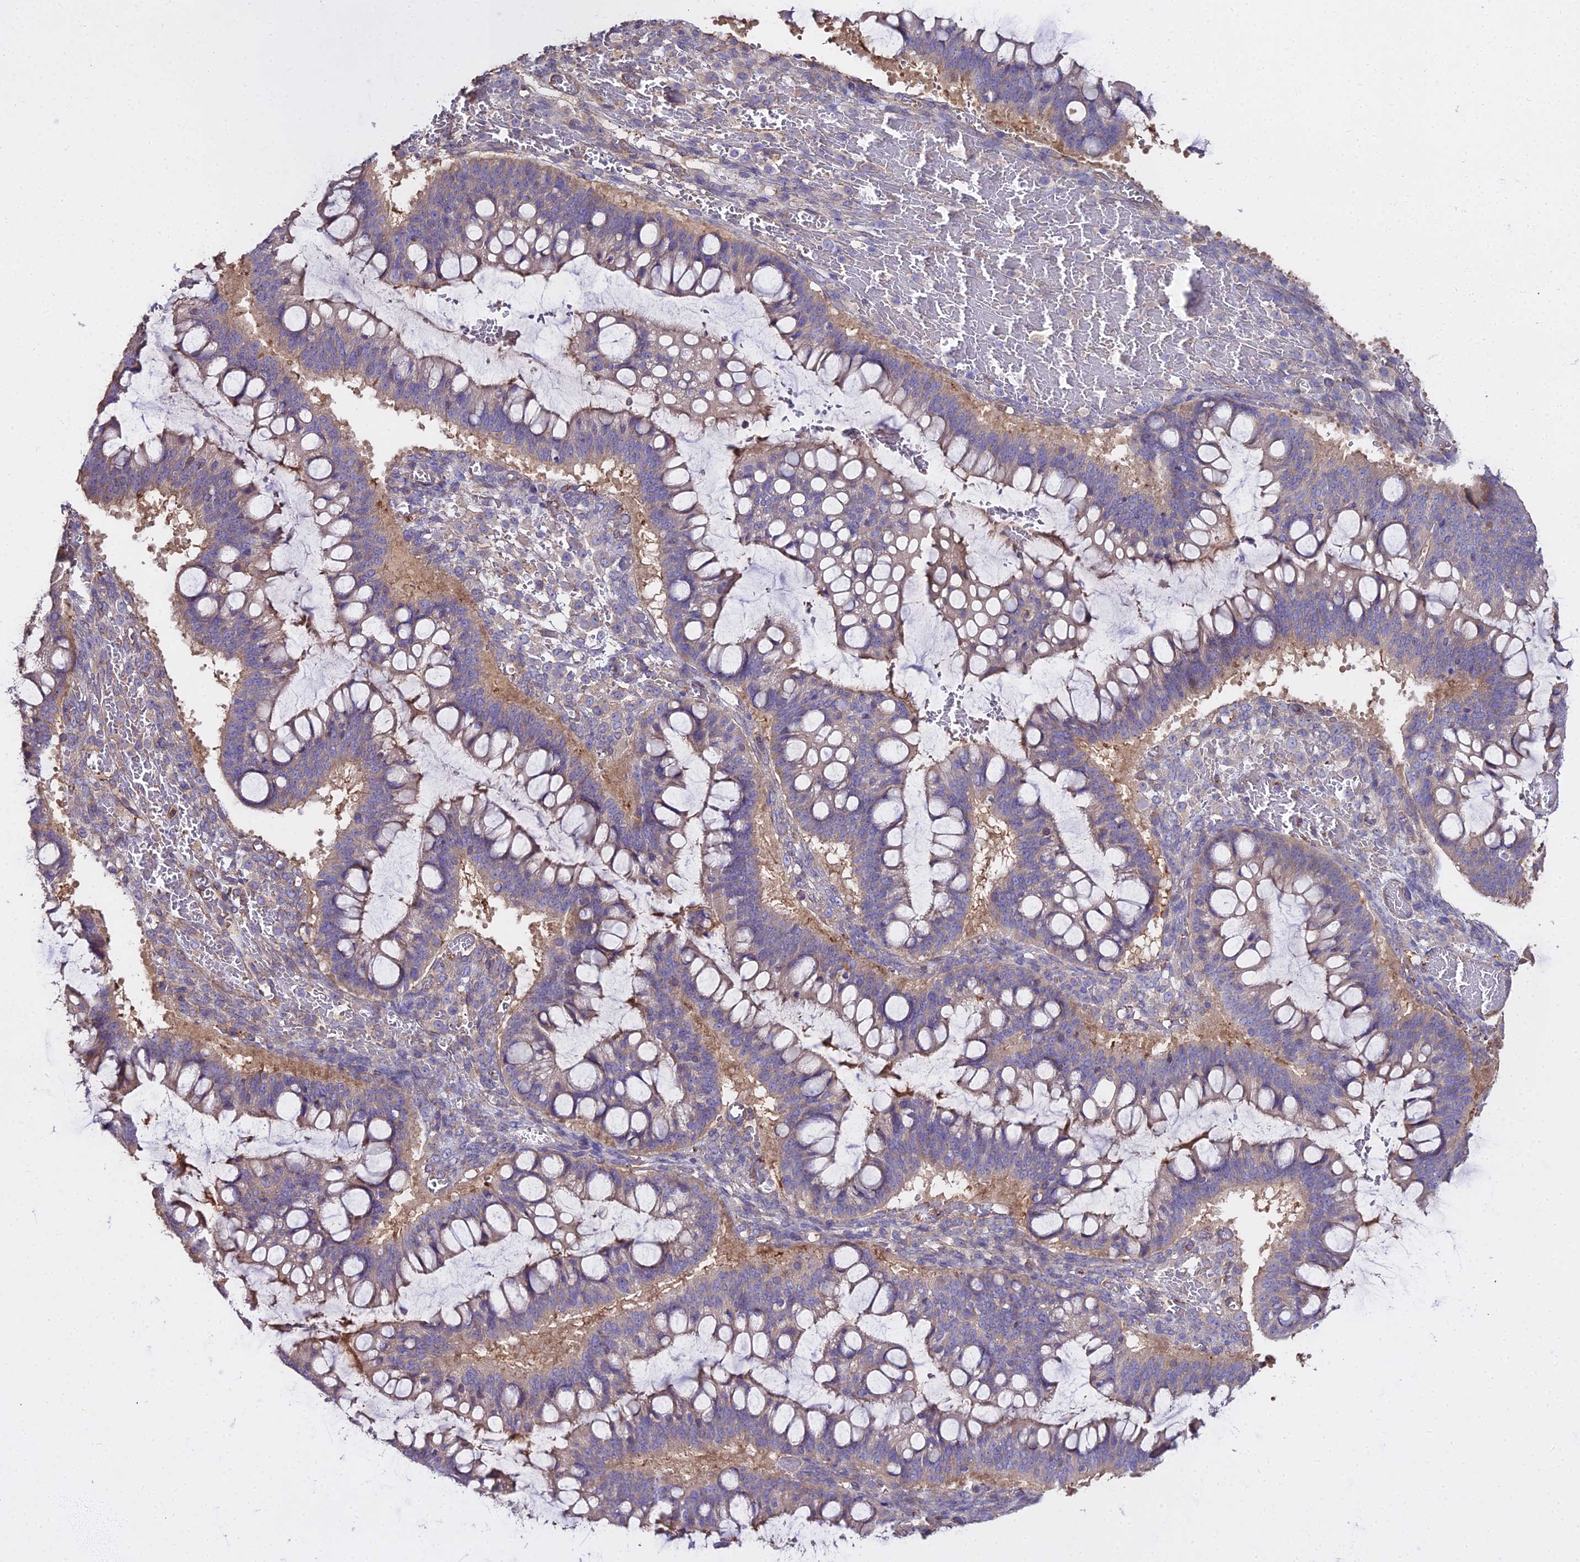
{"staining": {"intensity": "weak", "quantity": "25%-75%", "location": "cytoplasmic/membranous"}, "tissue": "ovarian cancer", "cell_type": "Tumor cells", "image_type": "cancer", "snomed": [{"axis": "morphology", "description": "Cystadenocarcinoma, mucinous, NOS"}, {"axis": "topography", "description": "Ovary"}], "caption": "Tumor cells show weak cytoplasmic/membranous staining in about 25%-75% of cells in mucinous cystadenocarcinoma (ovarian).", "gene": "GLYAT", "patient": {"sex": "female", "age": 73}}